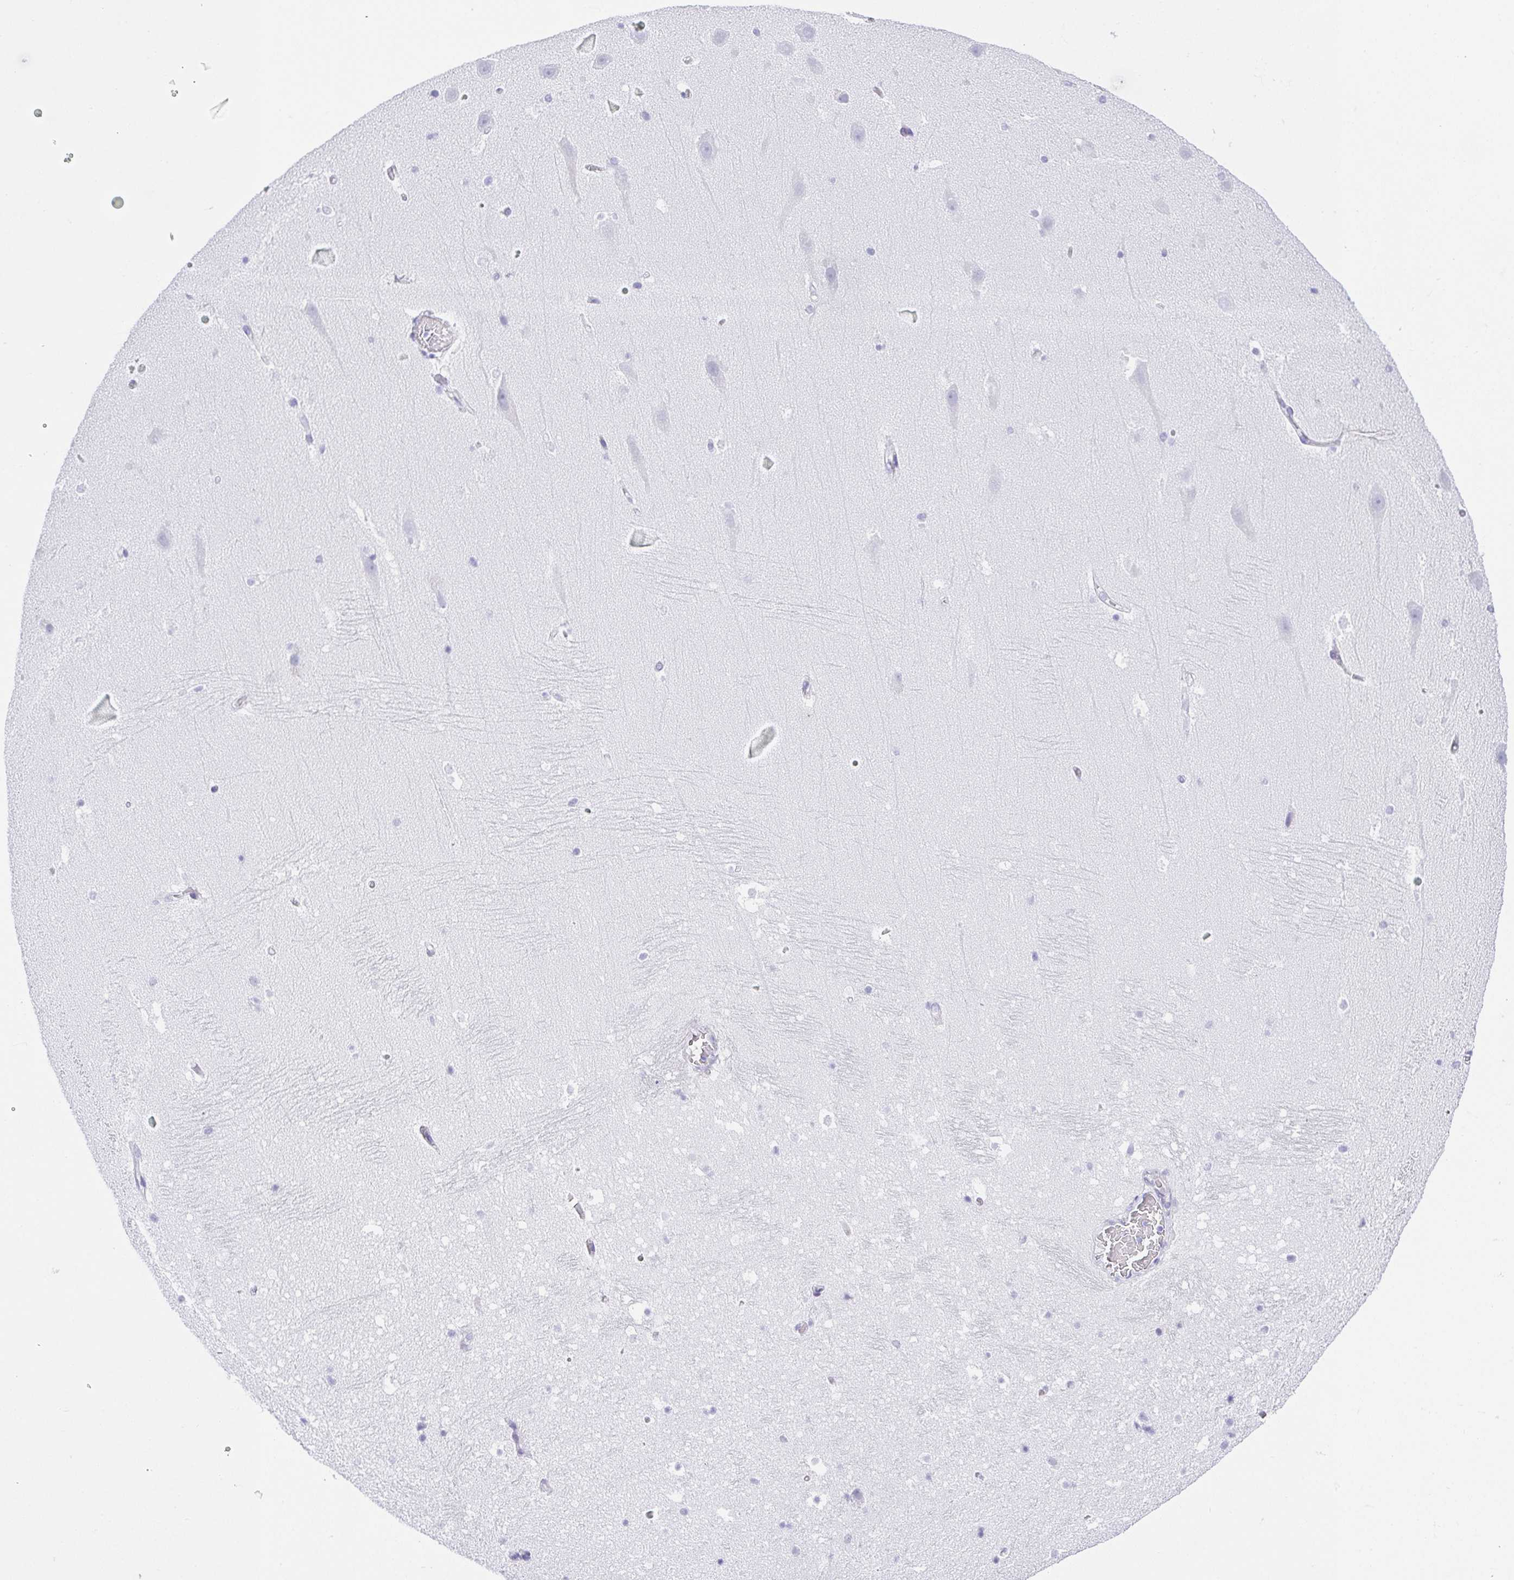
{"staining": {"intensity": "negative", "quantity": "none", "location": "none"}, "tissue": "hippocampus", "cell_type": "Glial cells", "image_type": "normal", "snomed": [{"axis": "morphology", "description": "Normal tissue, NOS"}, {"axis": "topography", "description": "Hippocampus"}], "caption": "Immunohistochemical staining of unremarkable human hippocampus exhibits no significant staining in glial cells.", "gene": "LUZP4", "patient": {"sex": "male", "age": 26}}